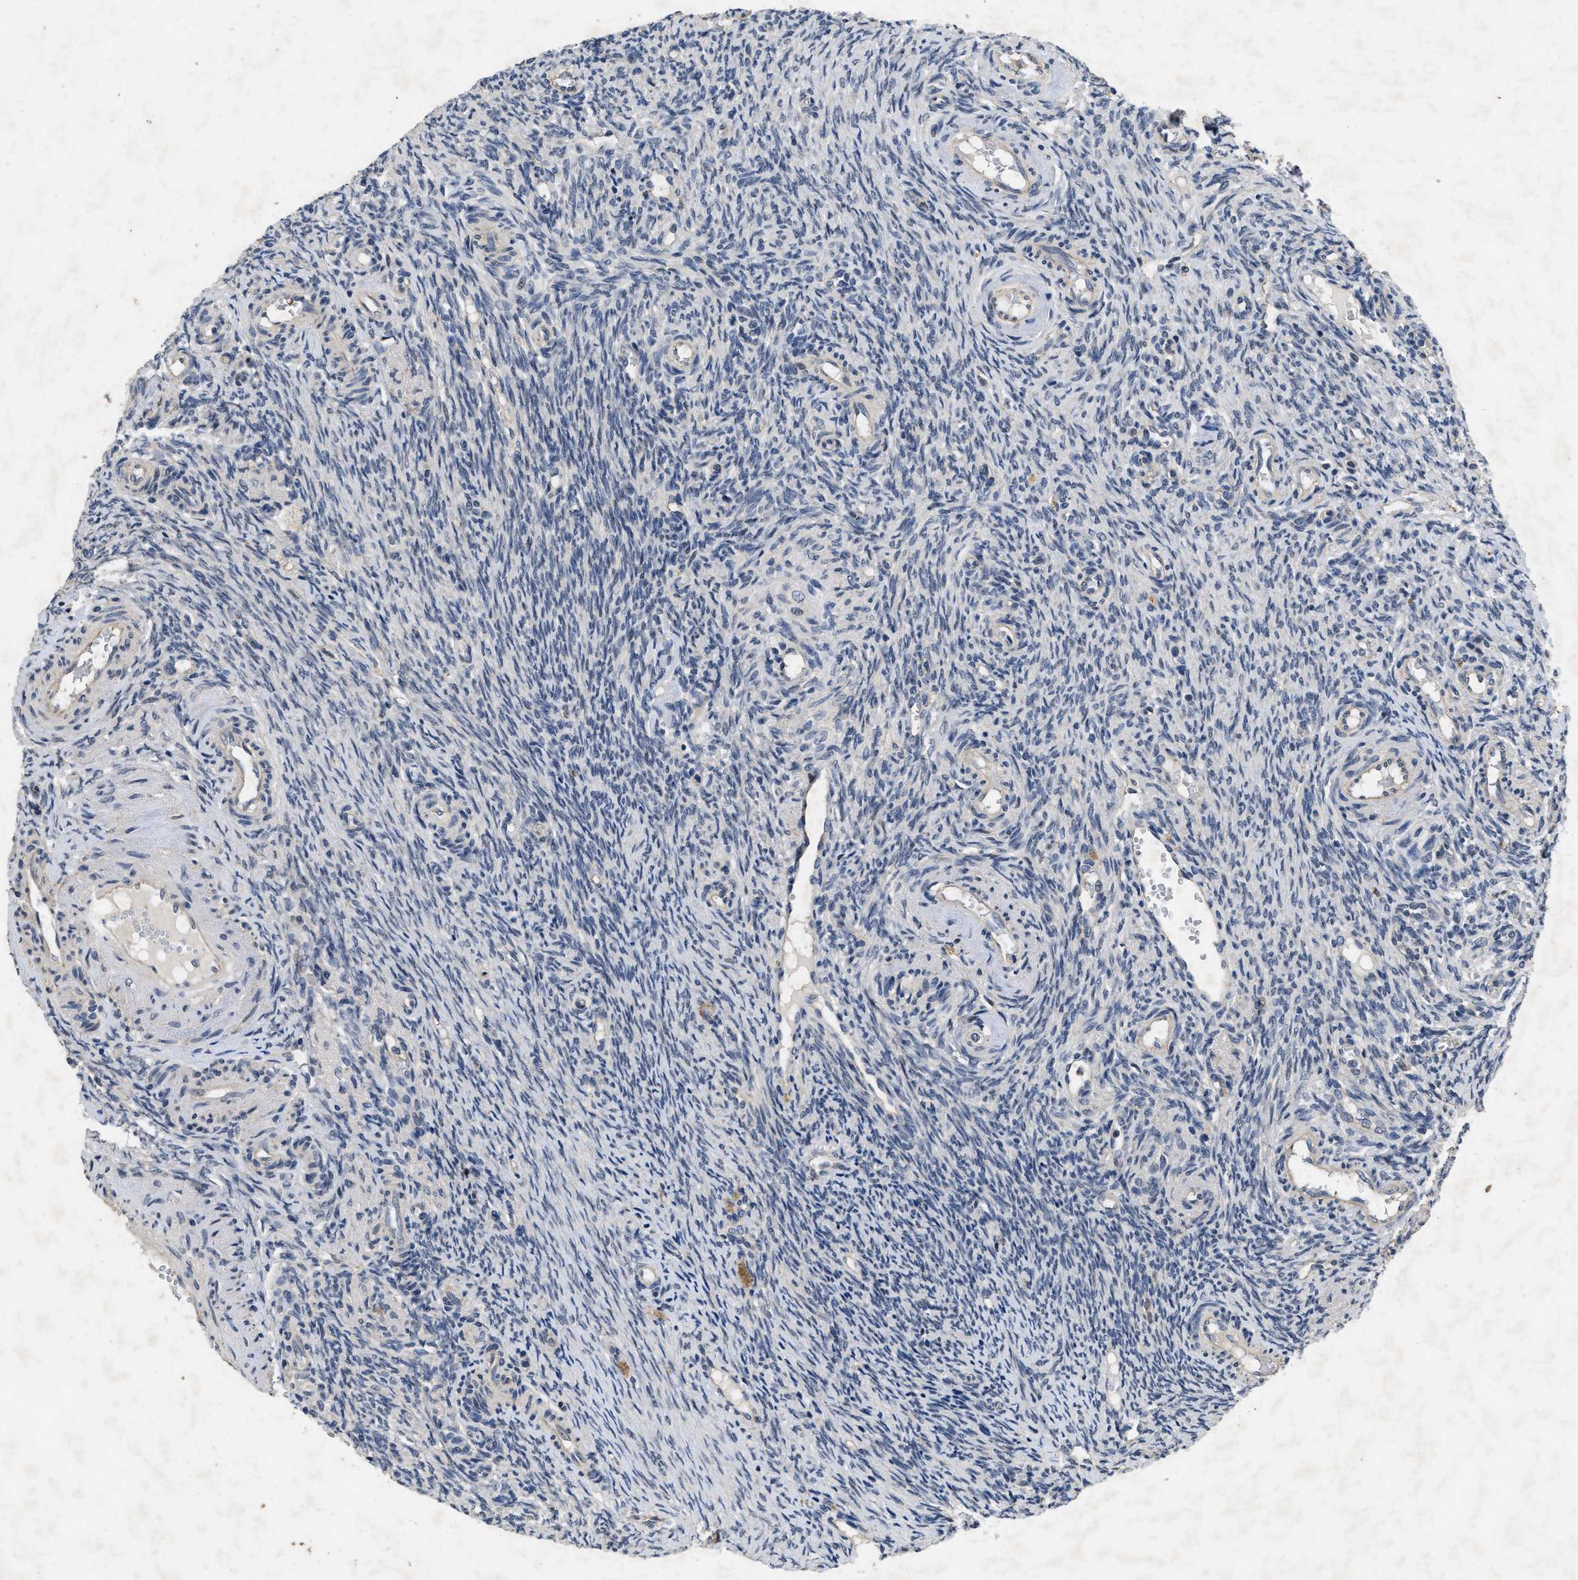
{"staining": {"intensity": "negative", "quantity": "none", "location": "none"}, "tissue": "ovary", "cell_type": "Ovarian stroma cells", "image_type": "normal", "snomed": [{"axis": "morphology", "description": "Normal tissue, NOS"}, {"axis": "topography", "description": "Ovary"}], "caption": "Photomicrograph shows no protein expression in ovarian stroma cells of unremarkable ovary.", "gene": "PAPOLG", "patient": {"sex": "female", "age": 41}}